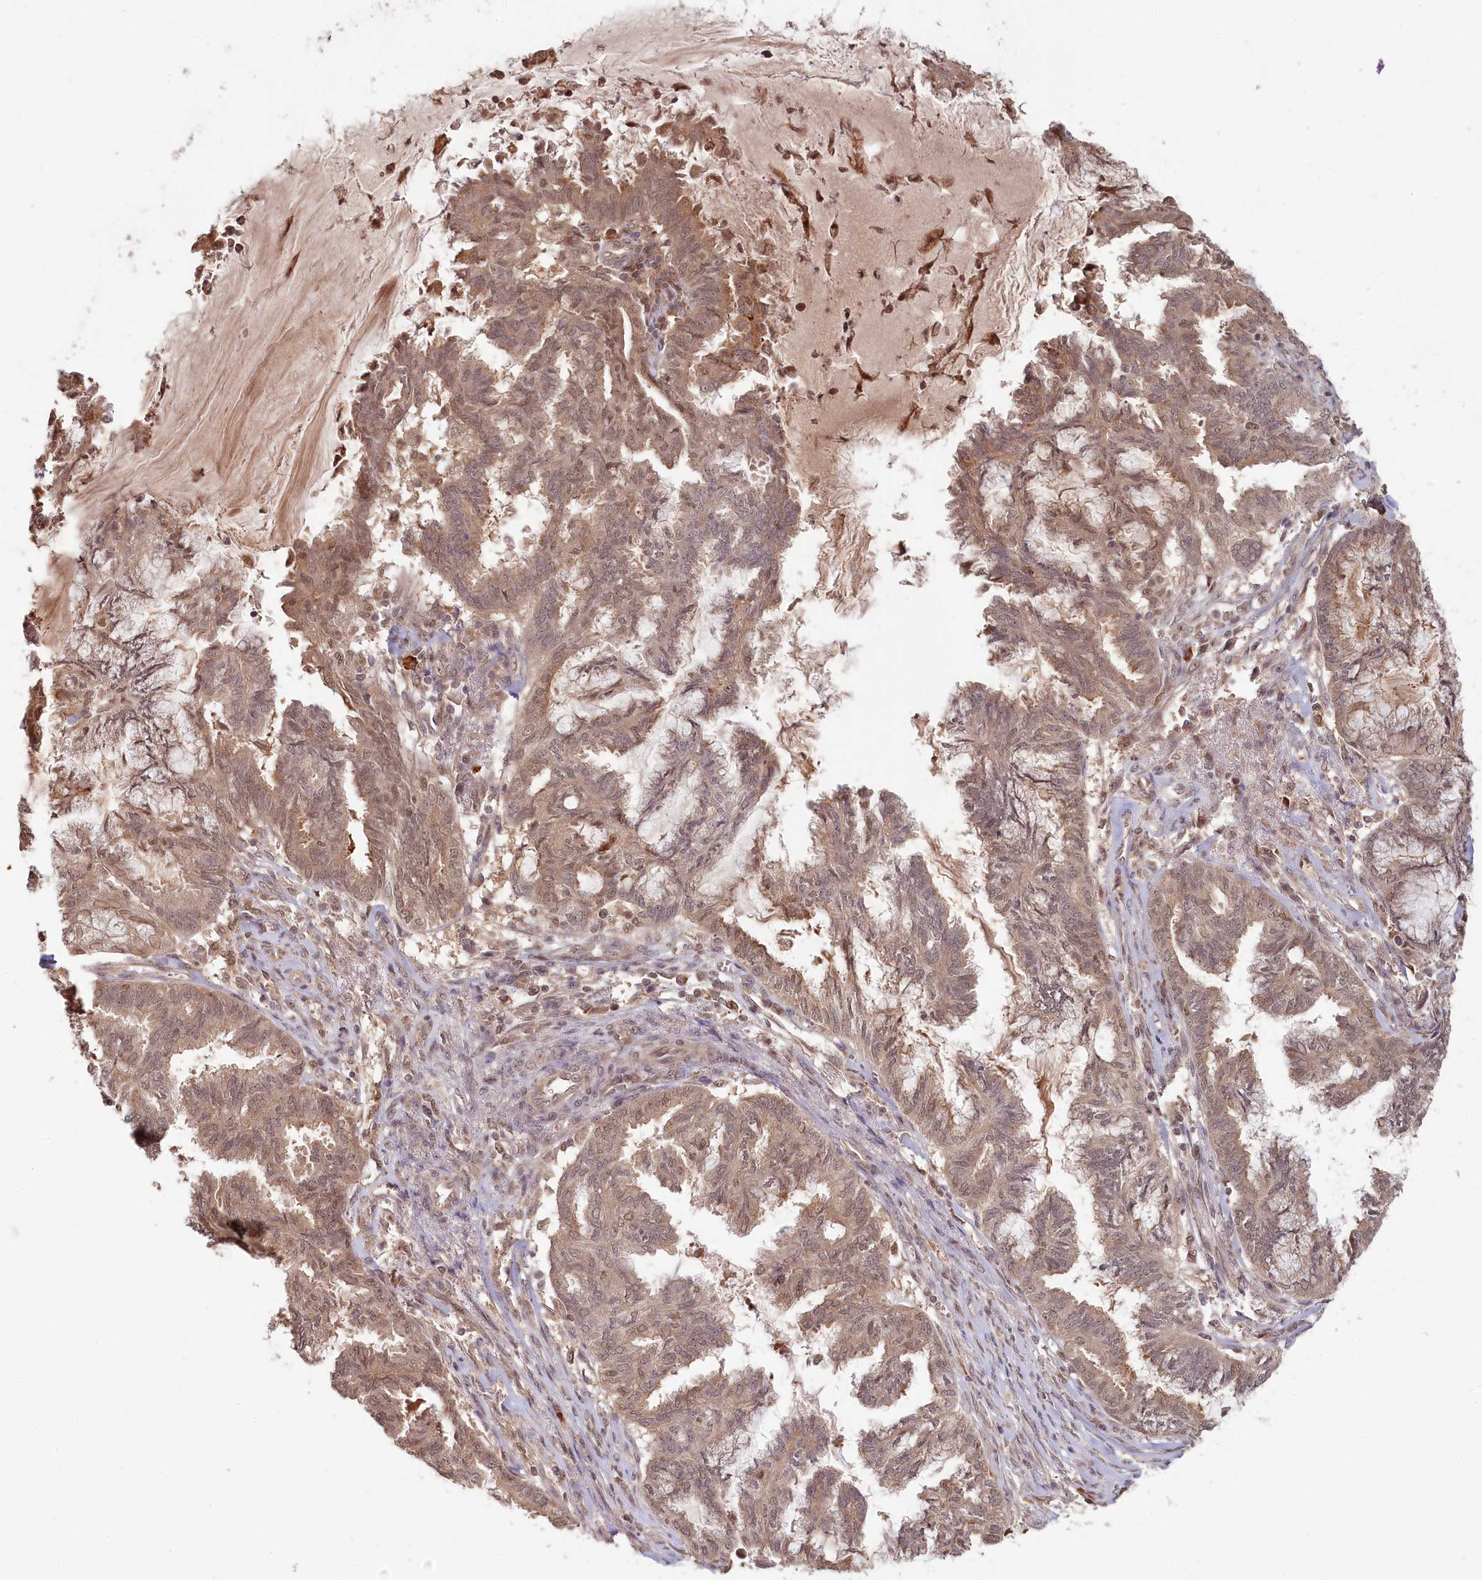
{"staining": {"intensity": "weak", "quantity": ">75%", "location": "cytoplasmic/membranous,nuclear"}, "tissue": "endometrial cancer", "cell_type": "Tumor cells", "image_type": "cancer", "snomed": [{"axis": "morphology", "description": "Adenocarcinoma, NOS"}, {"axis": "topography", "description": "Endometrium"}], "caption": "Endometrial adenocarcinoma stained with a brown dye reveals weak cytoplasmic/membranous and nuclear positive expression in approximately >75% of tumor cells.", "gene": "WAPL", "patient": {"sex": "female", "age": 86}}